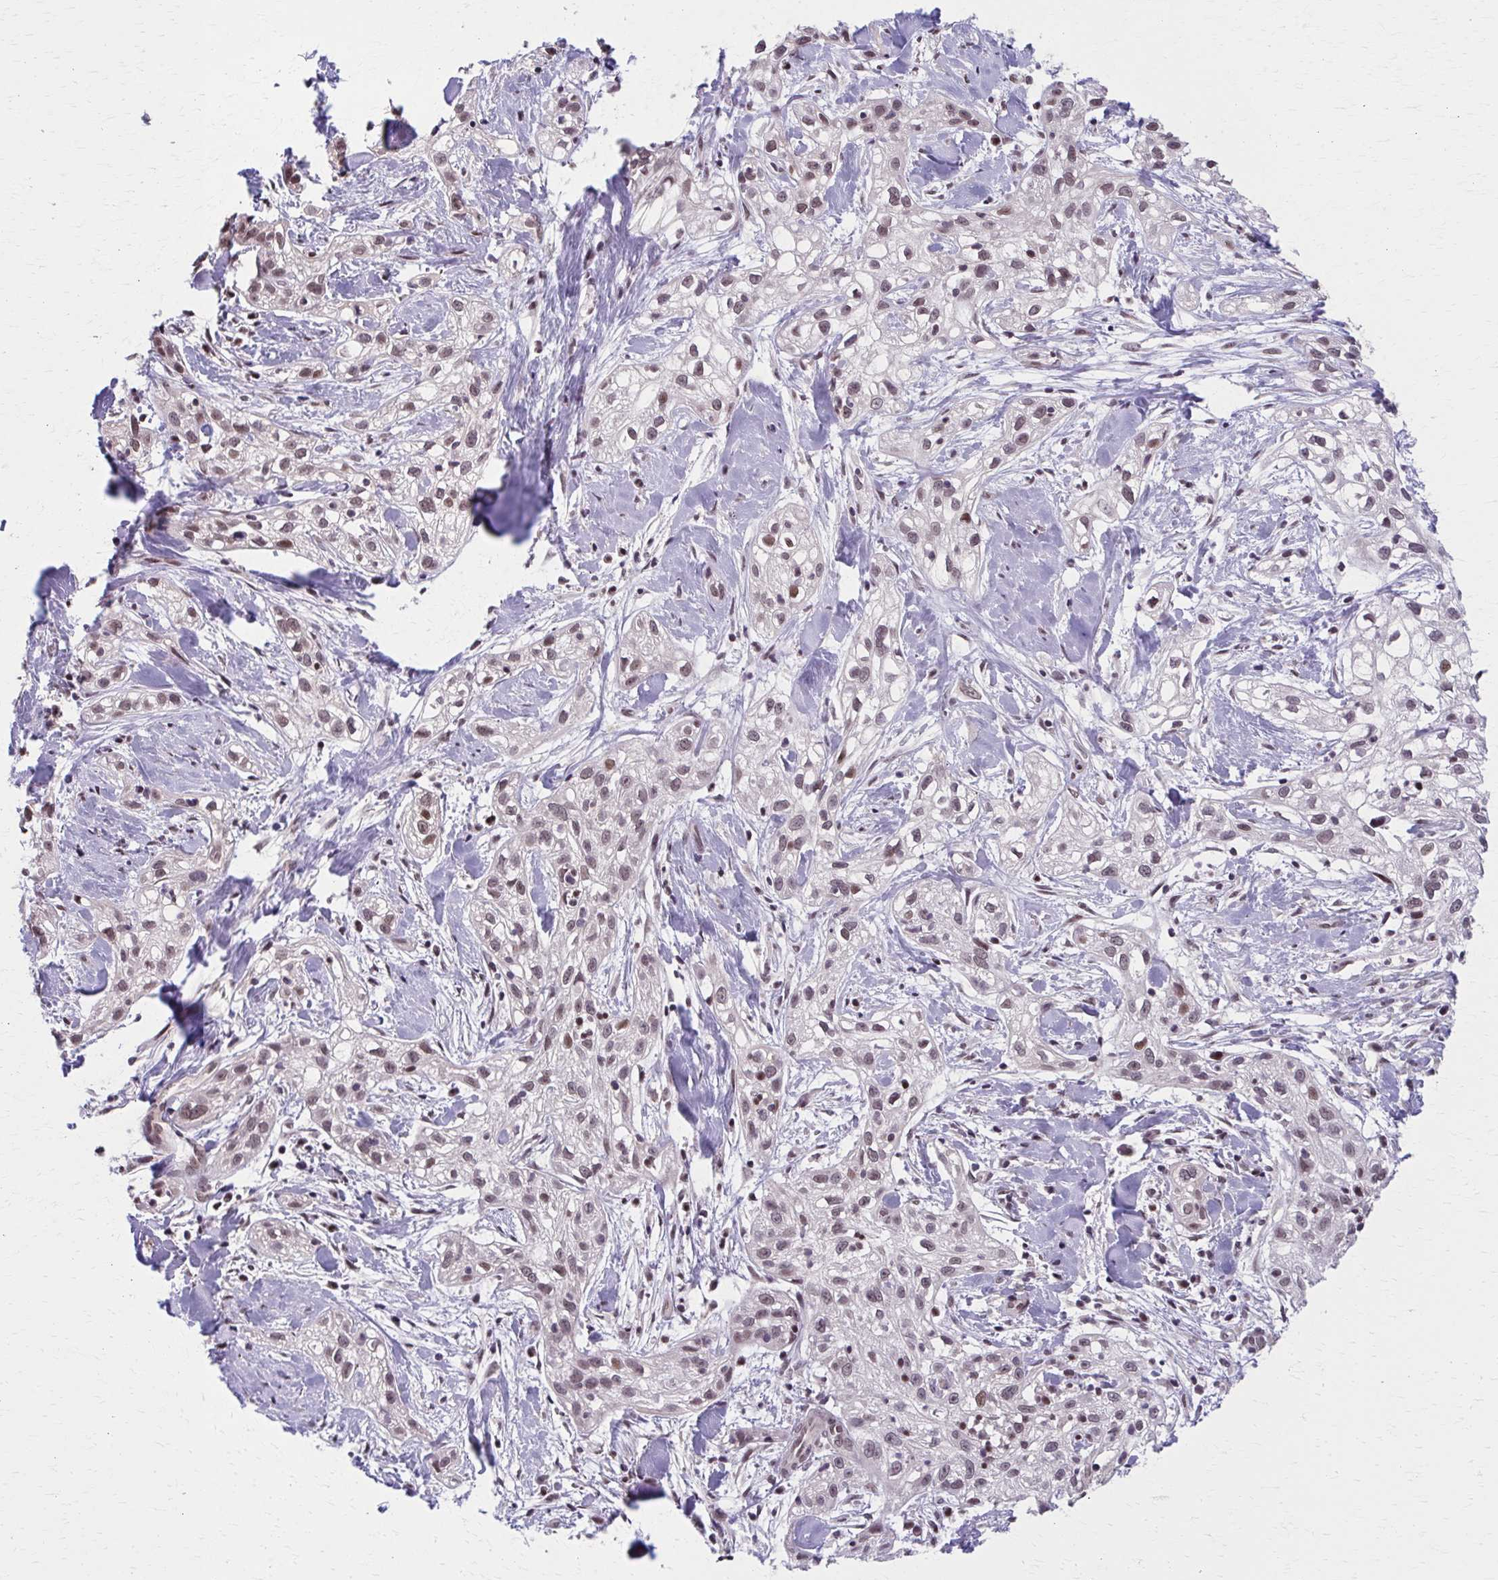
{"staining": {"intensity": "weak", "quantity": ">75%", "location": "nuclear"}, "tissue": "skin cancer", "cell_type": "Tumor cells", "image_type": "cancer", "snomed": [{"axis": "morphology", "description": "Squamous cell carcinoma, NOS"}, {"axis": "topography", "description": "Skin"}], "caption": "Skin cancer (squamous cell carcinoma) was stained to show a protein in brown. There is low levels of weak nuclear expression in about >75% of tumor cells.", "gene": "SETBP1", "patient": {"sex": "male", "age": 82}}